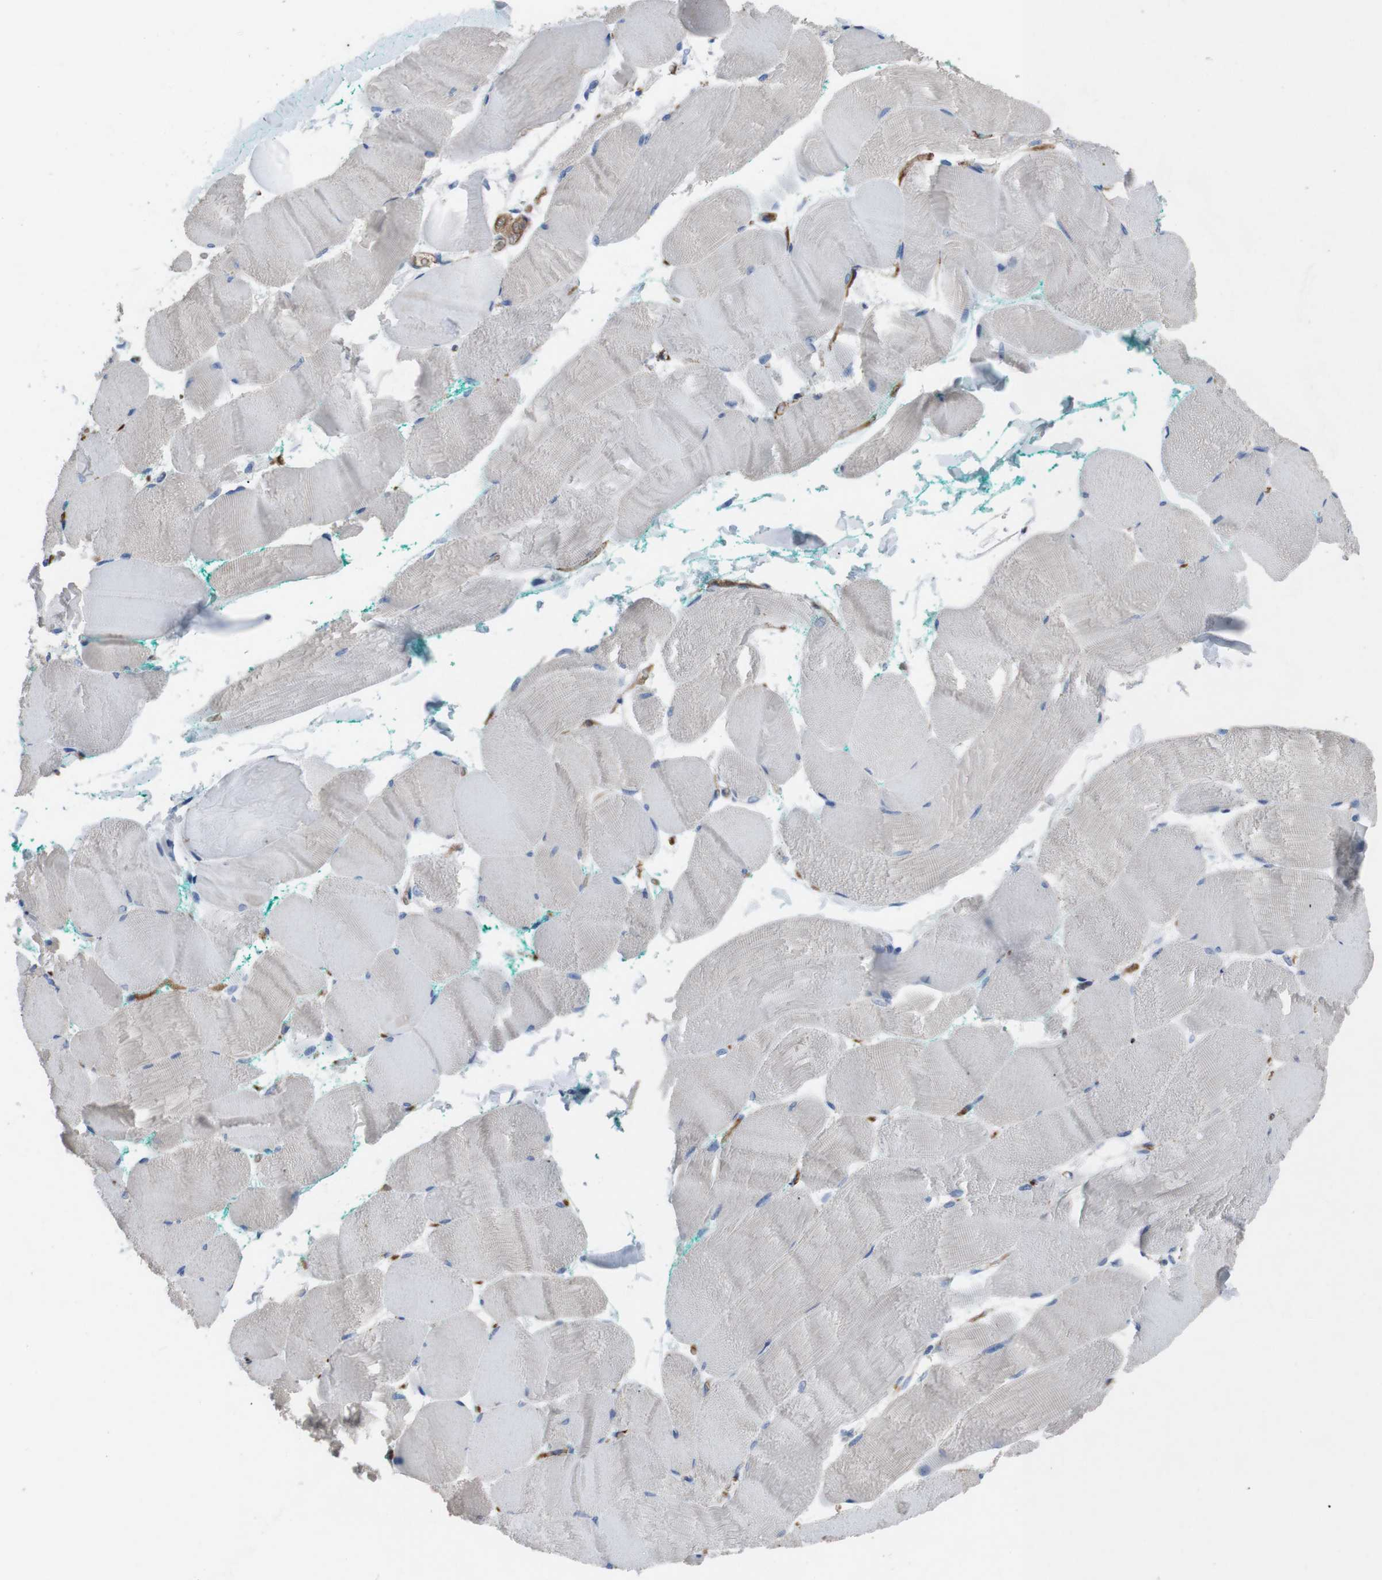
{"staining": {"intensity": "negative", "quantity": "none", "location": "none"}, "tissue": "skeletal muscle", "cell_type": "Myocytes", "image_type": "normal", "snomed": [{"axis": "morphology", "description": "Normal tissue, NOS"}, {"axis": "morphology", "description": "Squamous cell carcinoma, NOS"}, {"axis": "topography", "description": "Skeletal muscle"}], "caption": "This is an immunohistochemistry histopathology image of normal human skeletal muscle. There is no expression in myocytes.", "gene": "GJB2", "patient": {"sex": "male", "age": 51}}